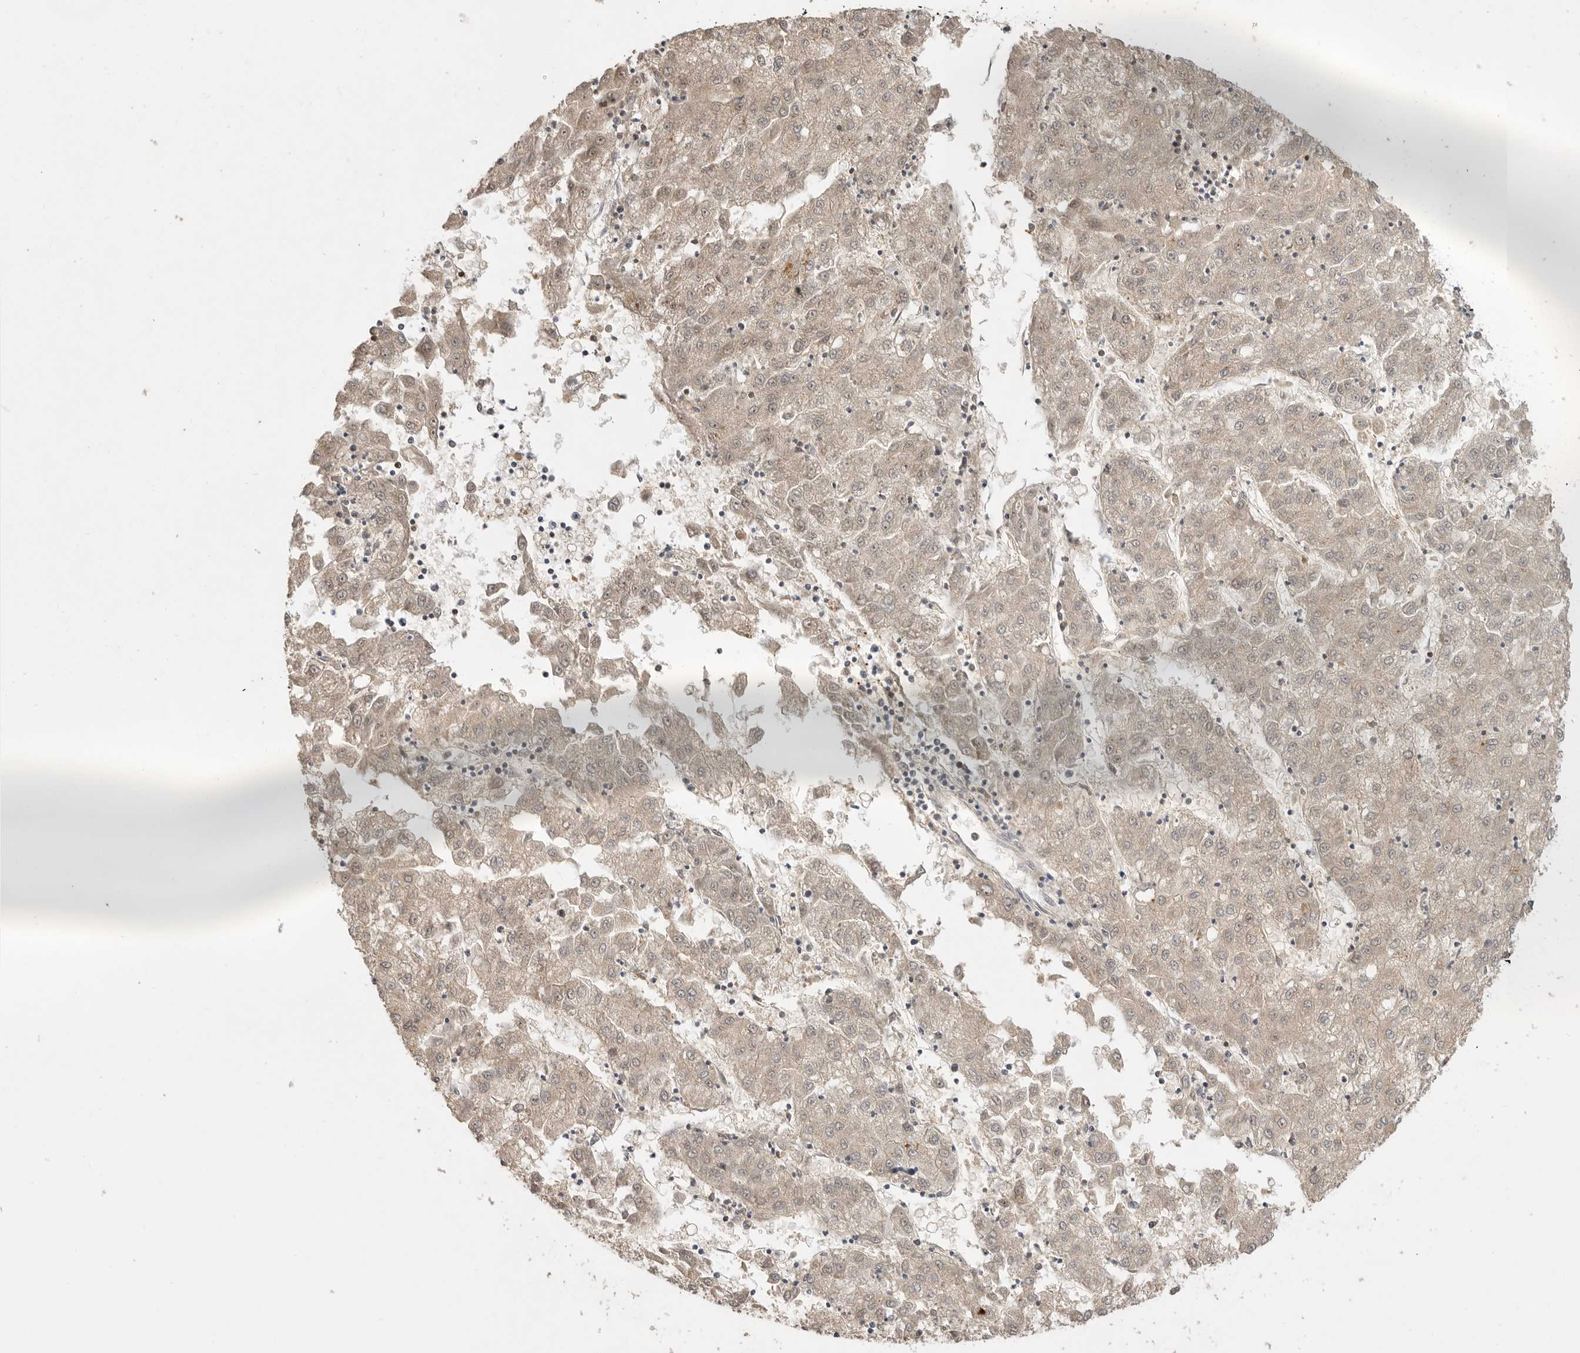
{"staining": {"intensity": "negative", "quantity": "none", "location": "none"}, "tissue": "liver cancer", "cell_type": "Tumor cells", "image_type": "cancer", "snomed": [{"axis": "morphology", "description": "Carcinoma, Hepatocellular, NOS"}, {"axis": "topography", "description": "Liver"}], "caption": "Image shows no protein expression in tumor cells of liver cancer (hepatocellular carcinoma) tissue. Brightfield microscopy of IHC stained with DAB (3,3'-diaminobenzidine) (brown) and hematoxylin (blue), captured at high magnification.", "gene": "CSNK1G3", "patient": {"sex": "male", "age": 72}}